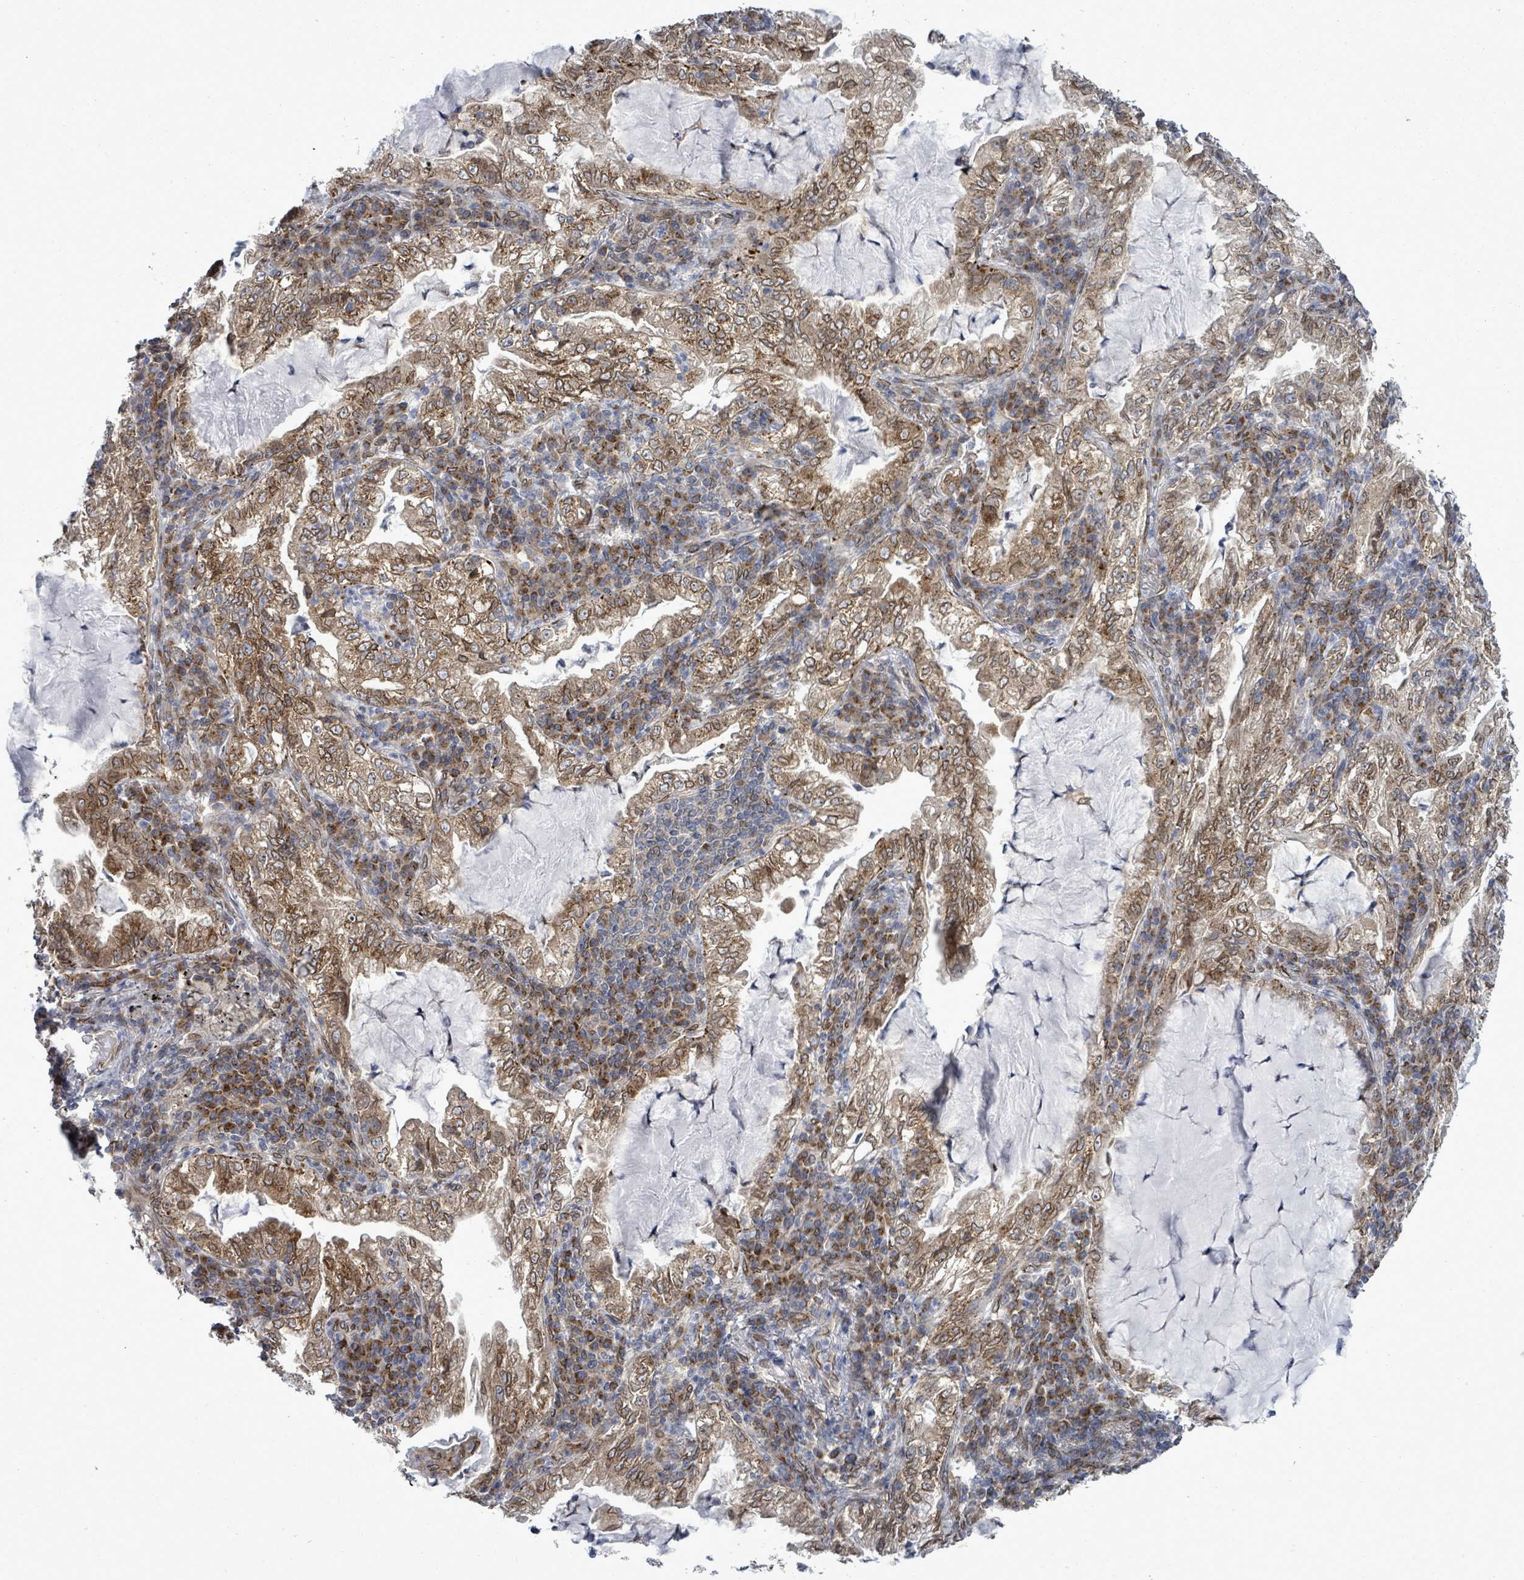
{"staining": {"intensity": "moderate", "quantity": ">75%", "location": "cytoplasmic/membranous,nuclear"}, "tissue": "lung cancer", "cell_type": "Tumor cells", "image_type": "cancer", "snomed": [{"axis": "morphology", "description": "Adenocarcinoma, NOS"}, {"axis": "topography", "description": "Lung"}], "caption": "Tumor cells exhibit medium levels of moderate cytoplasmic/membranous and nuclear staining in approximately >75% of cells in lung adenocarcinoma. (DAB = brown stain, brightfield microscopy at high magnification).", "gene": "ARFGAP1", "patient": {"sex": "female", "age": 73}}